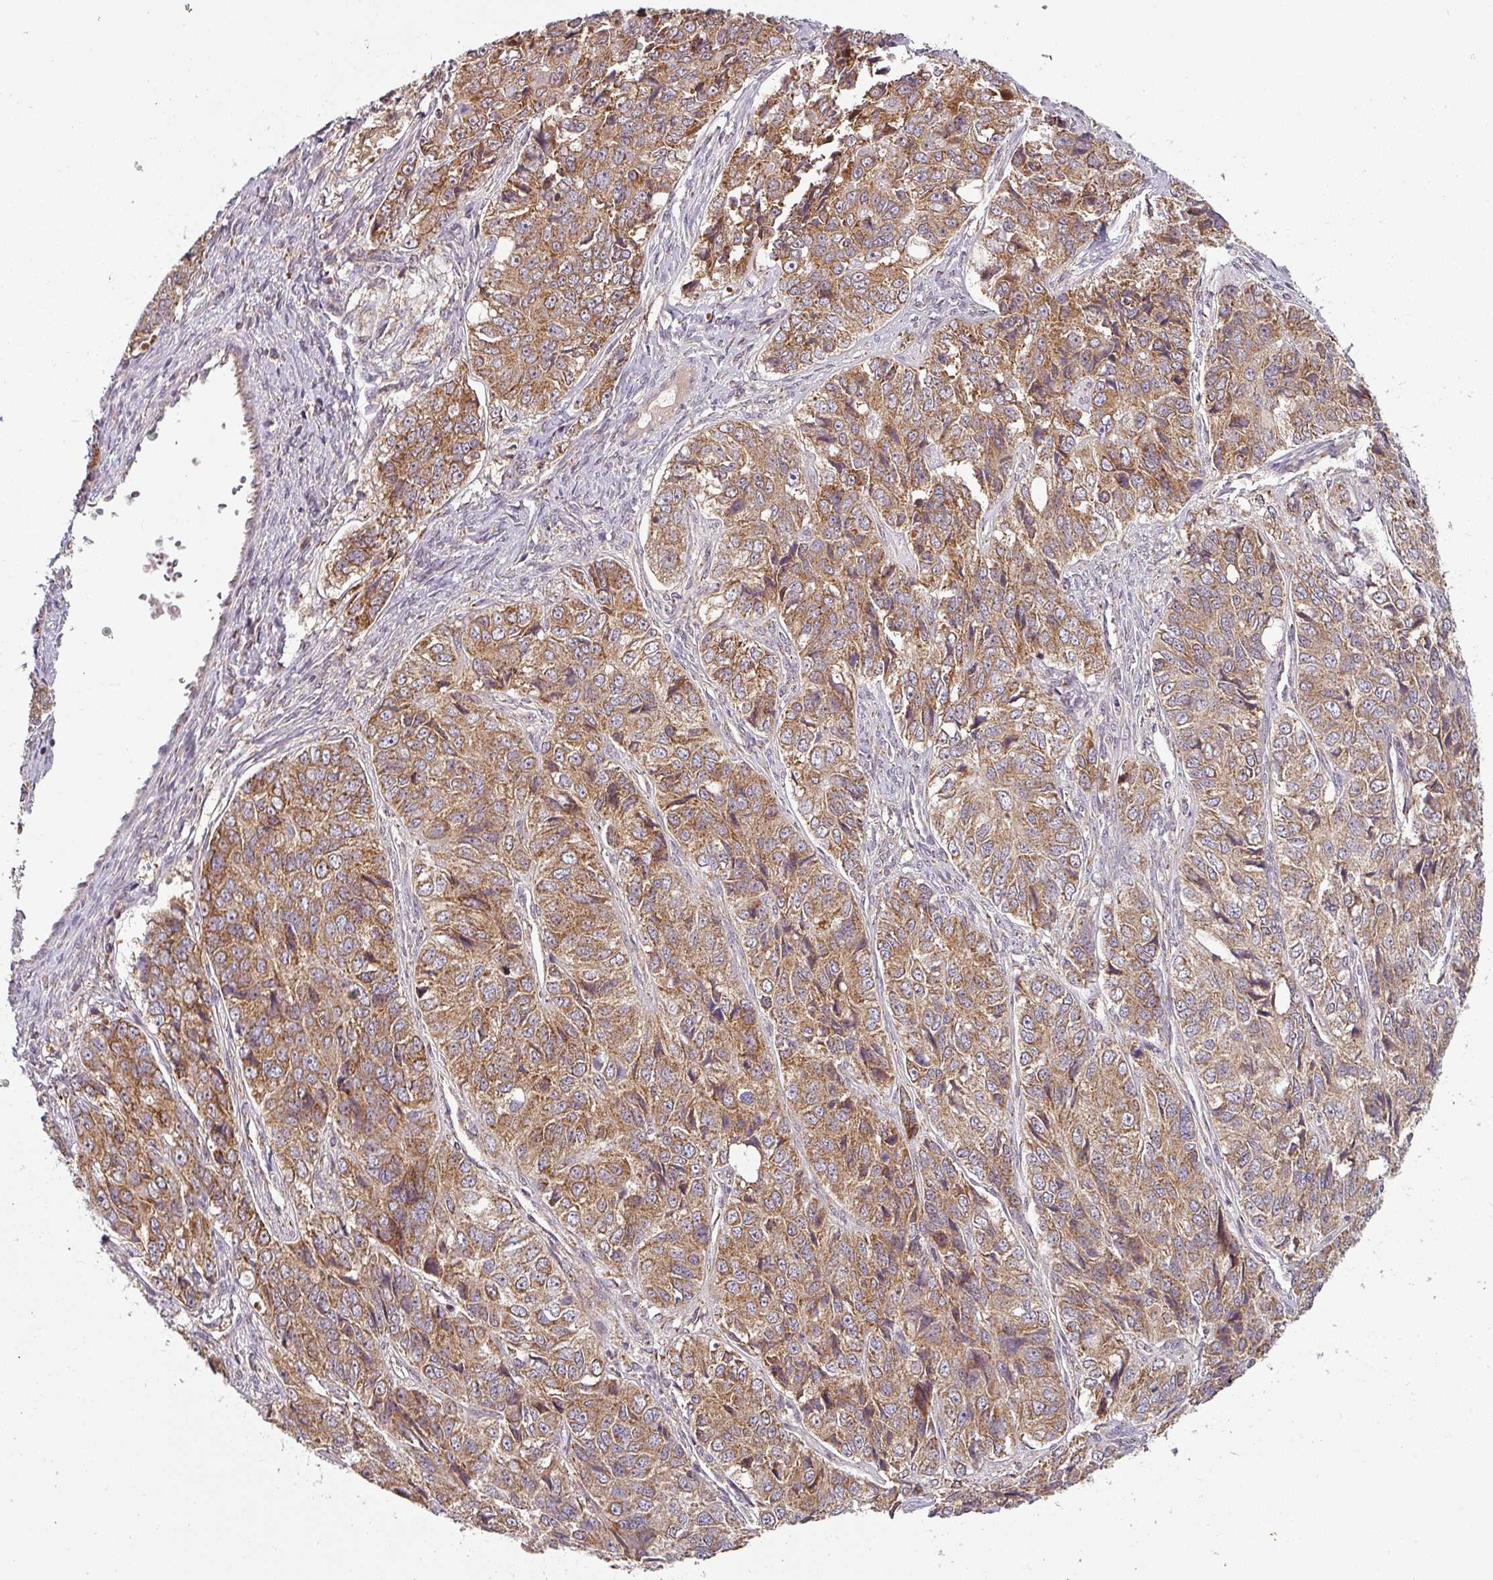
{"staining": {"intensity": "moderate", "quantity": ">75%", "location": "cytoplasmic/membranous"}, "tissue": "ovarian cancer", "cell_type": "Tumor cells", "image_type": "cancer", "snomed": [{"axis": "morphology", "description": "Carcinoma, endometroid"}, {"axis": "topography", "description": "Ovary"}], "caption": "Tumor cells show moderate cytoplasmic/membranous positivity in about >75% of cells in endometroid carcinoma (ovarian). (brown staining indicates protein expression, while blue staining denotes nuclei).", "gene": "MRPS16", "patient": {"sex": "female", "age": 51}}